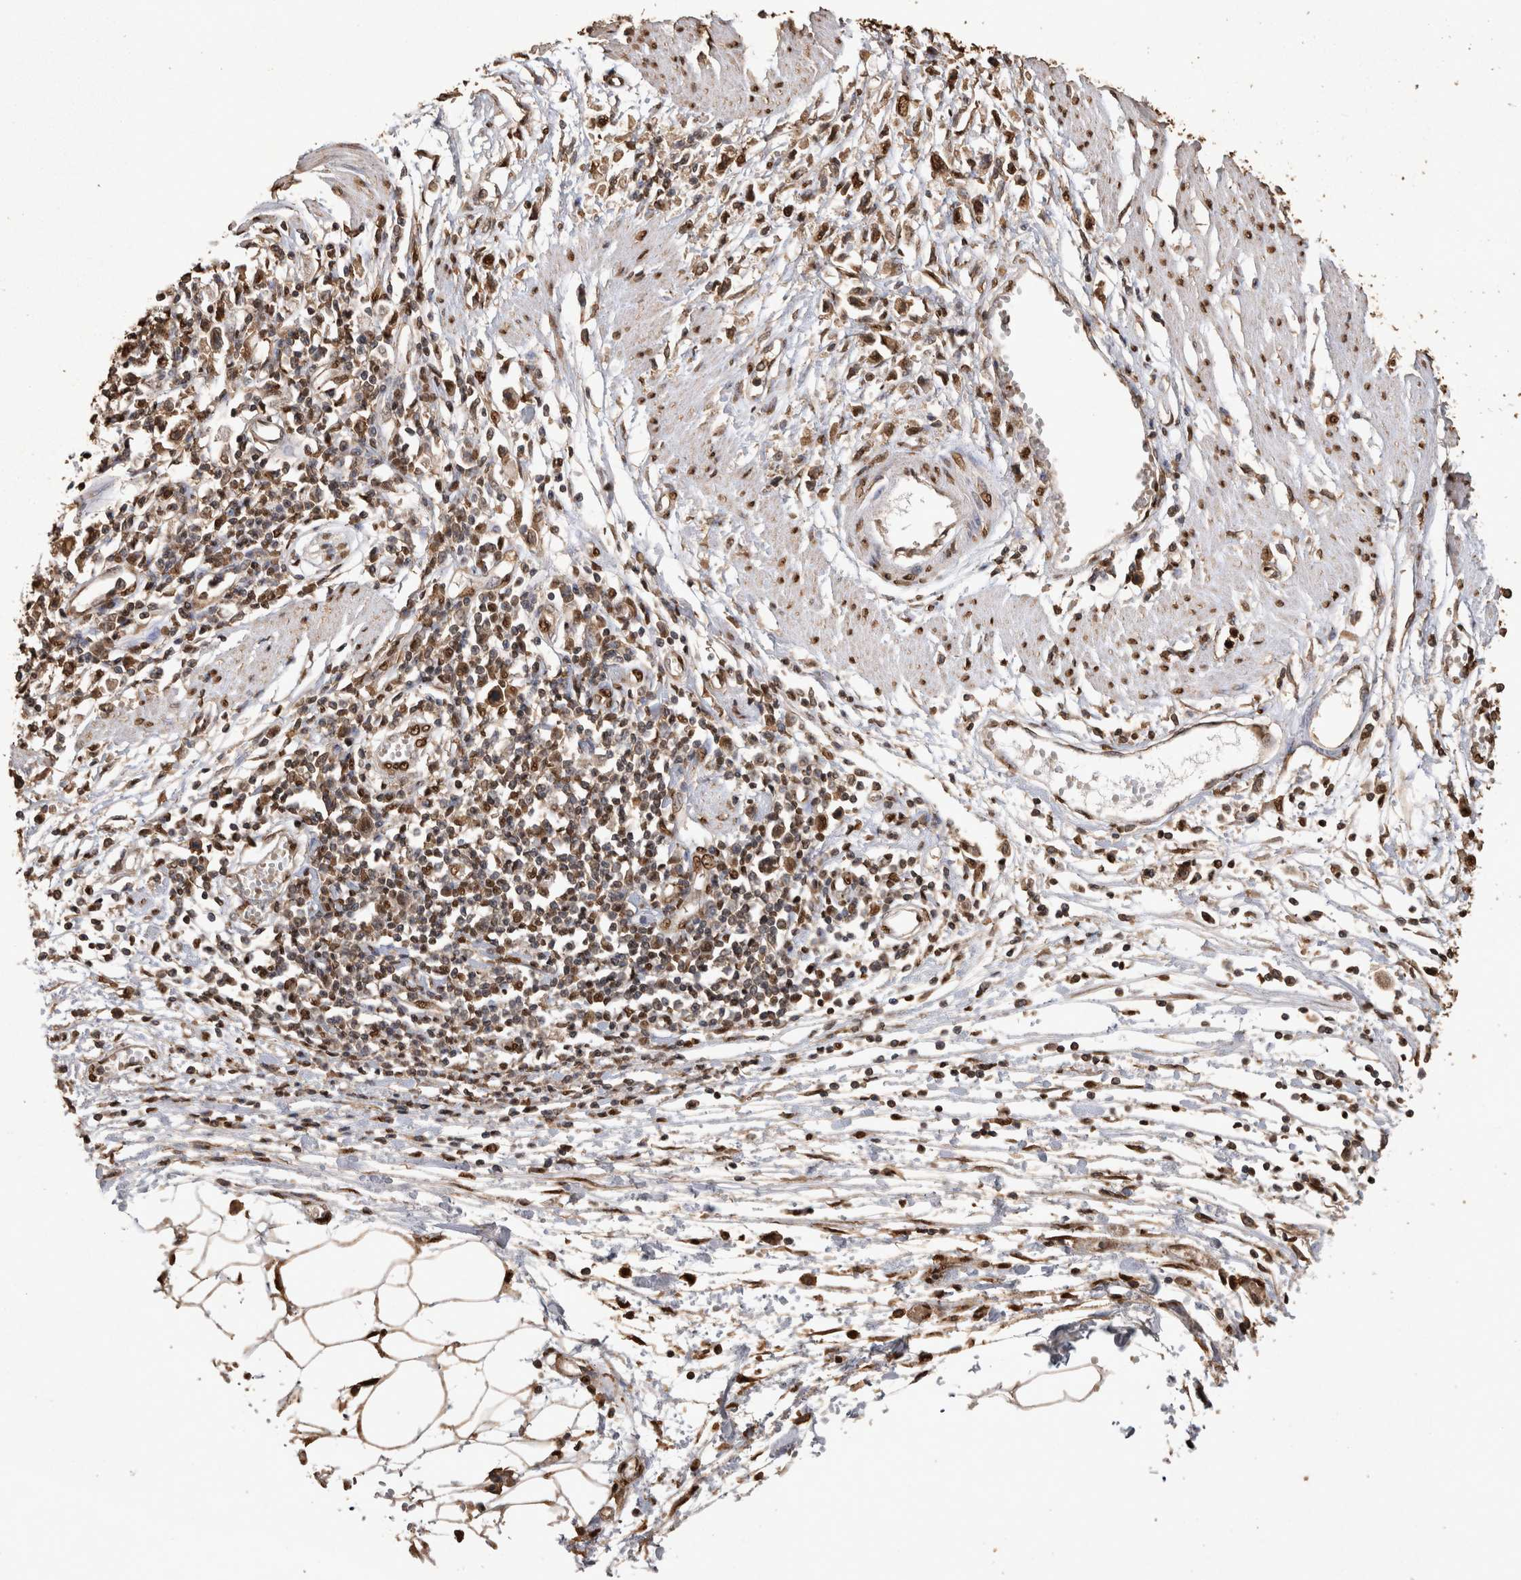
{"staining": {"intensity": "moderate", "quantity": ">75%", "location": "nuclear"}, "tissue": "stomach cancer", "cell_type": "Tumor cells", "image_type": "cancer", "snomed": [{"axis": "morphology", "description": "Adenocarcinoma, NOS"}, {"axis": "topography", "description": "Stomach"}], "caption": "Stomach cancer was stained to show a protein in brown. There is medium levels of moderate nuclear positivity in approximately >75% of tumor cells. (DAB IHC, brown staining for protein, blue staining for nuclei).", "gene": "OAS2", "patient": {"sex": "female", "age": 59}}